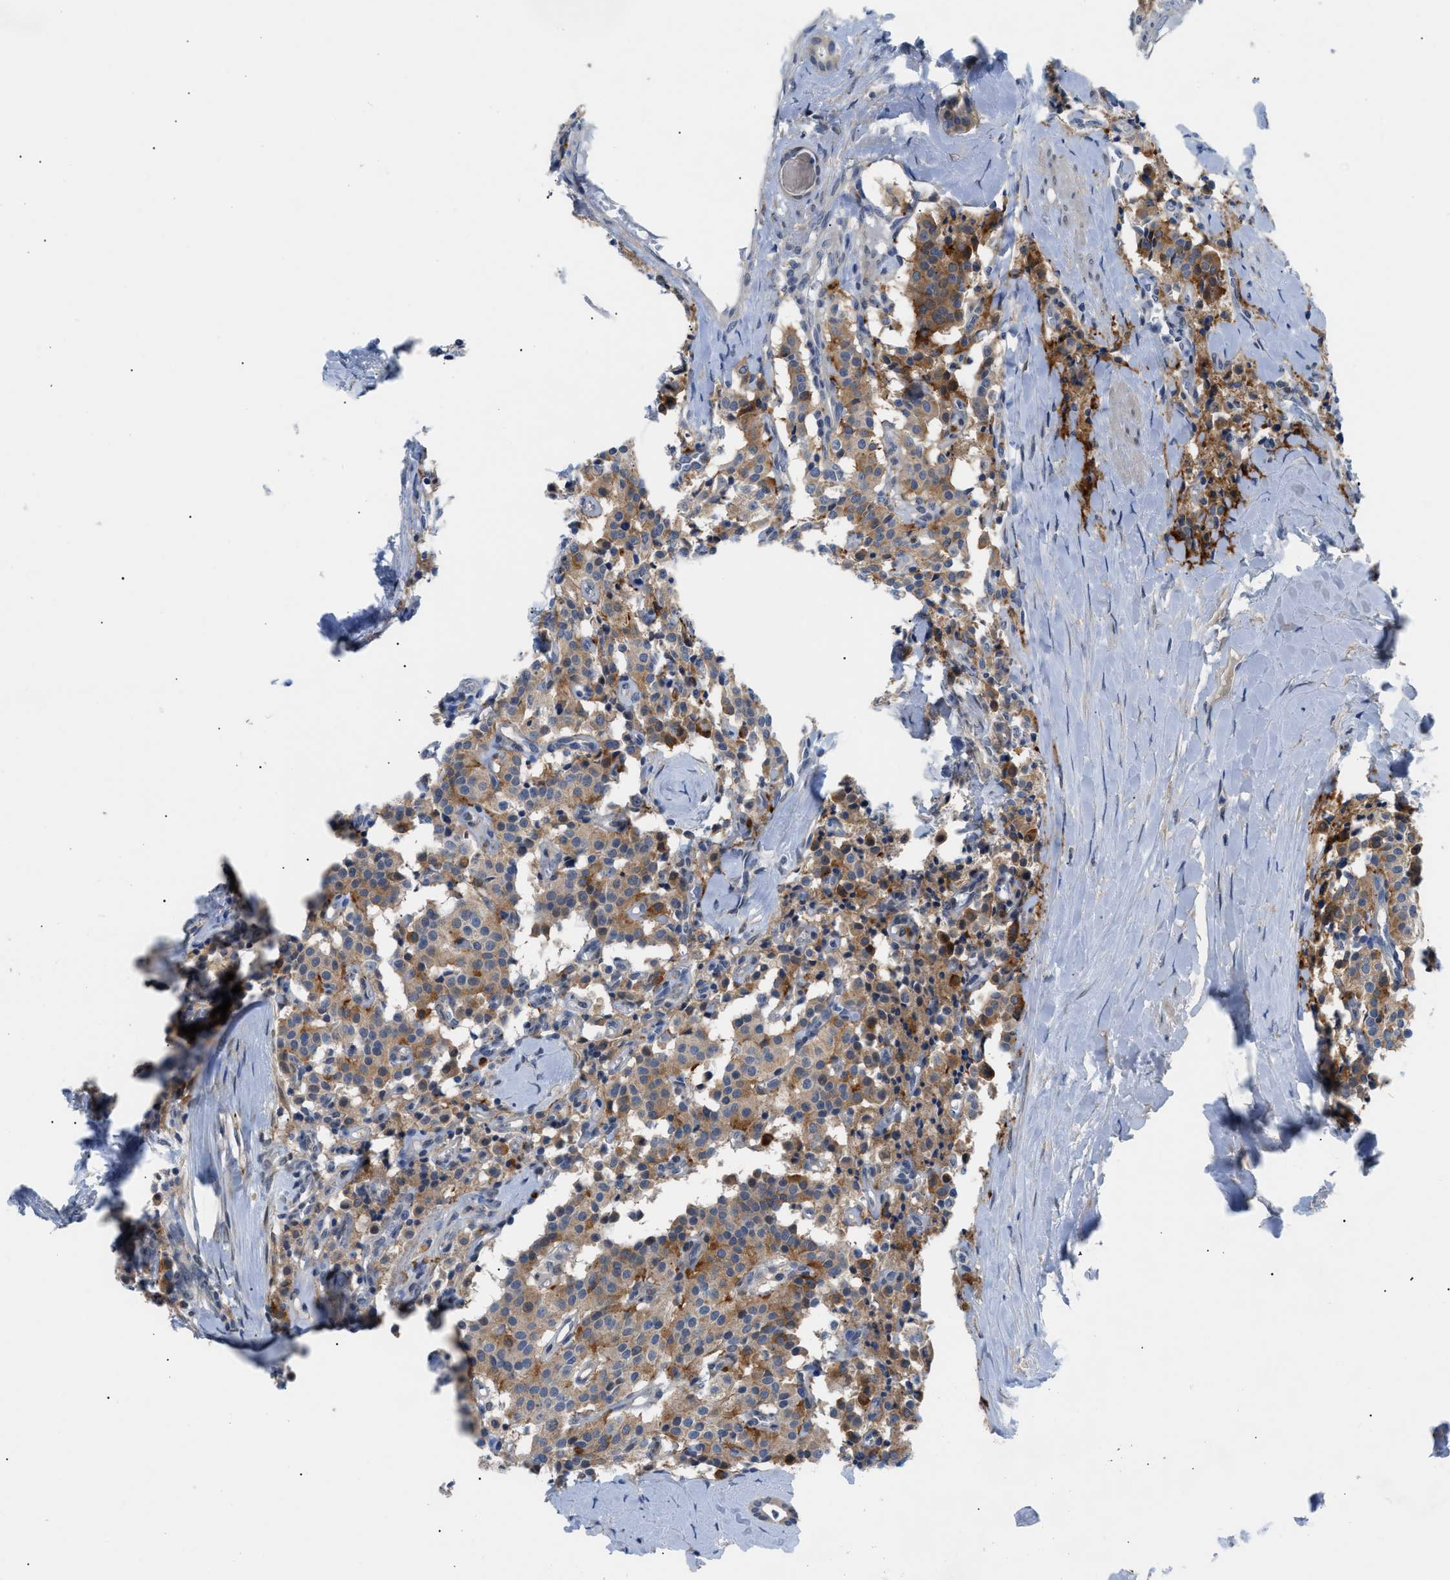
{"staining": {"intensity": "moderate", "quantity": ">75%", "location": "cytoplasmic/membranous"}, "tissue": "carcinoid", "cell_type": "Tumor cells", "image_type": "cancer", "snomed": [{"axis": "morphology", "description": "Carcinoid, malignant, NOS"}, {"axis": "topography", "description": "Lung"}], "caption": "IHC of human malignant carcinoid shows medium levels of moderate cytoplasmic/membranous staining in approximately >75% of tumor cells. (brown staining indicates protein expression, while blue staining denotes nuclei).", "gene": "TMEM45B", "patient": {"sex": "male", "age": 30}}